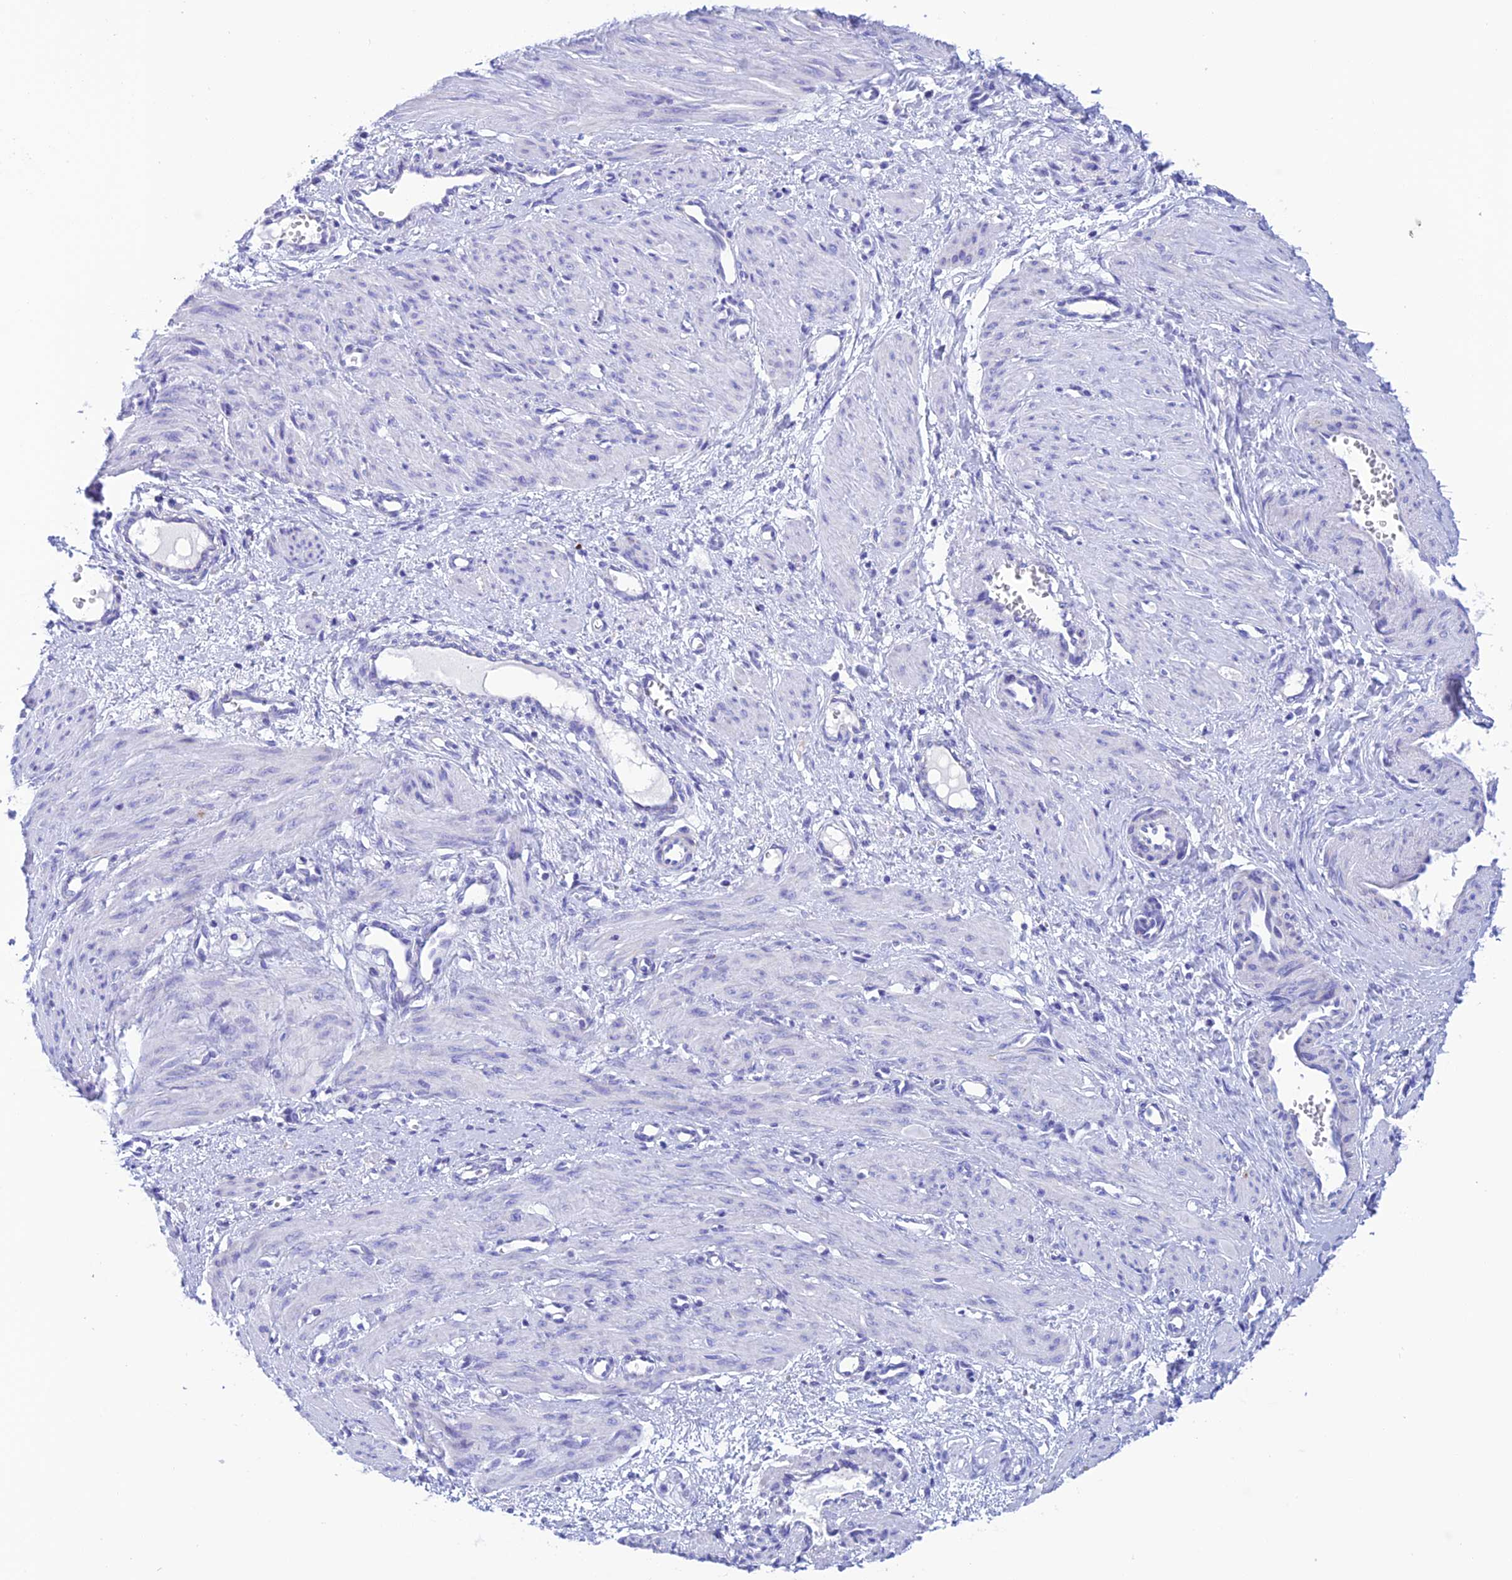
{"staining": {"intensity": "negative", "quantity": "none", "location": "none"}, "tissue": "smooth muscle", "cell_type": "Smooth muscle cells", "image_type": "normal", "snomed": [{"axis": "morphology", "description": "Normal tissue, NOS"}, {"axis": "topography", "description": "Endometrium"}], "caption": "This is a histopathology image of immunohistochemistry staining of normal smooth muscle, which shows no staining in smooth muscle cells.", "gene": "NXPE4", "patient": {"sex": "female", "age": 33}}